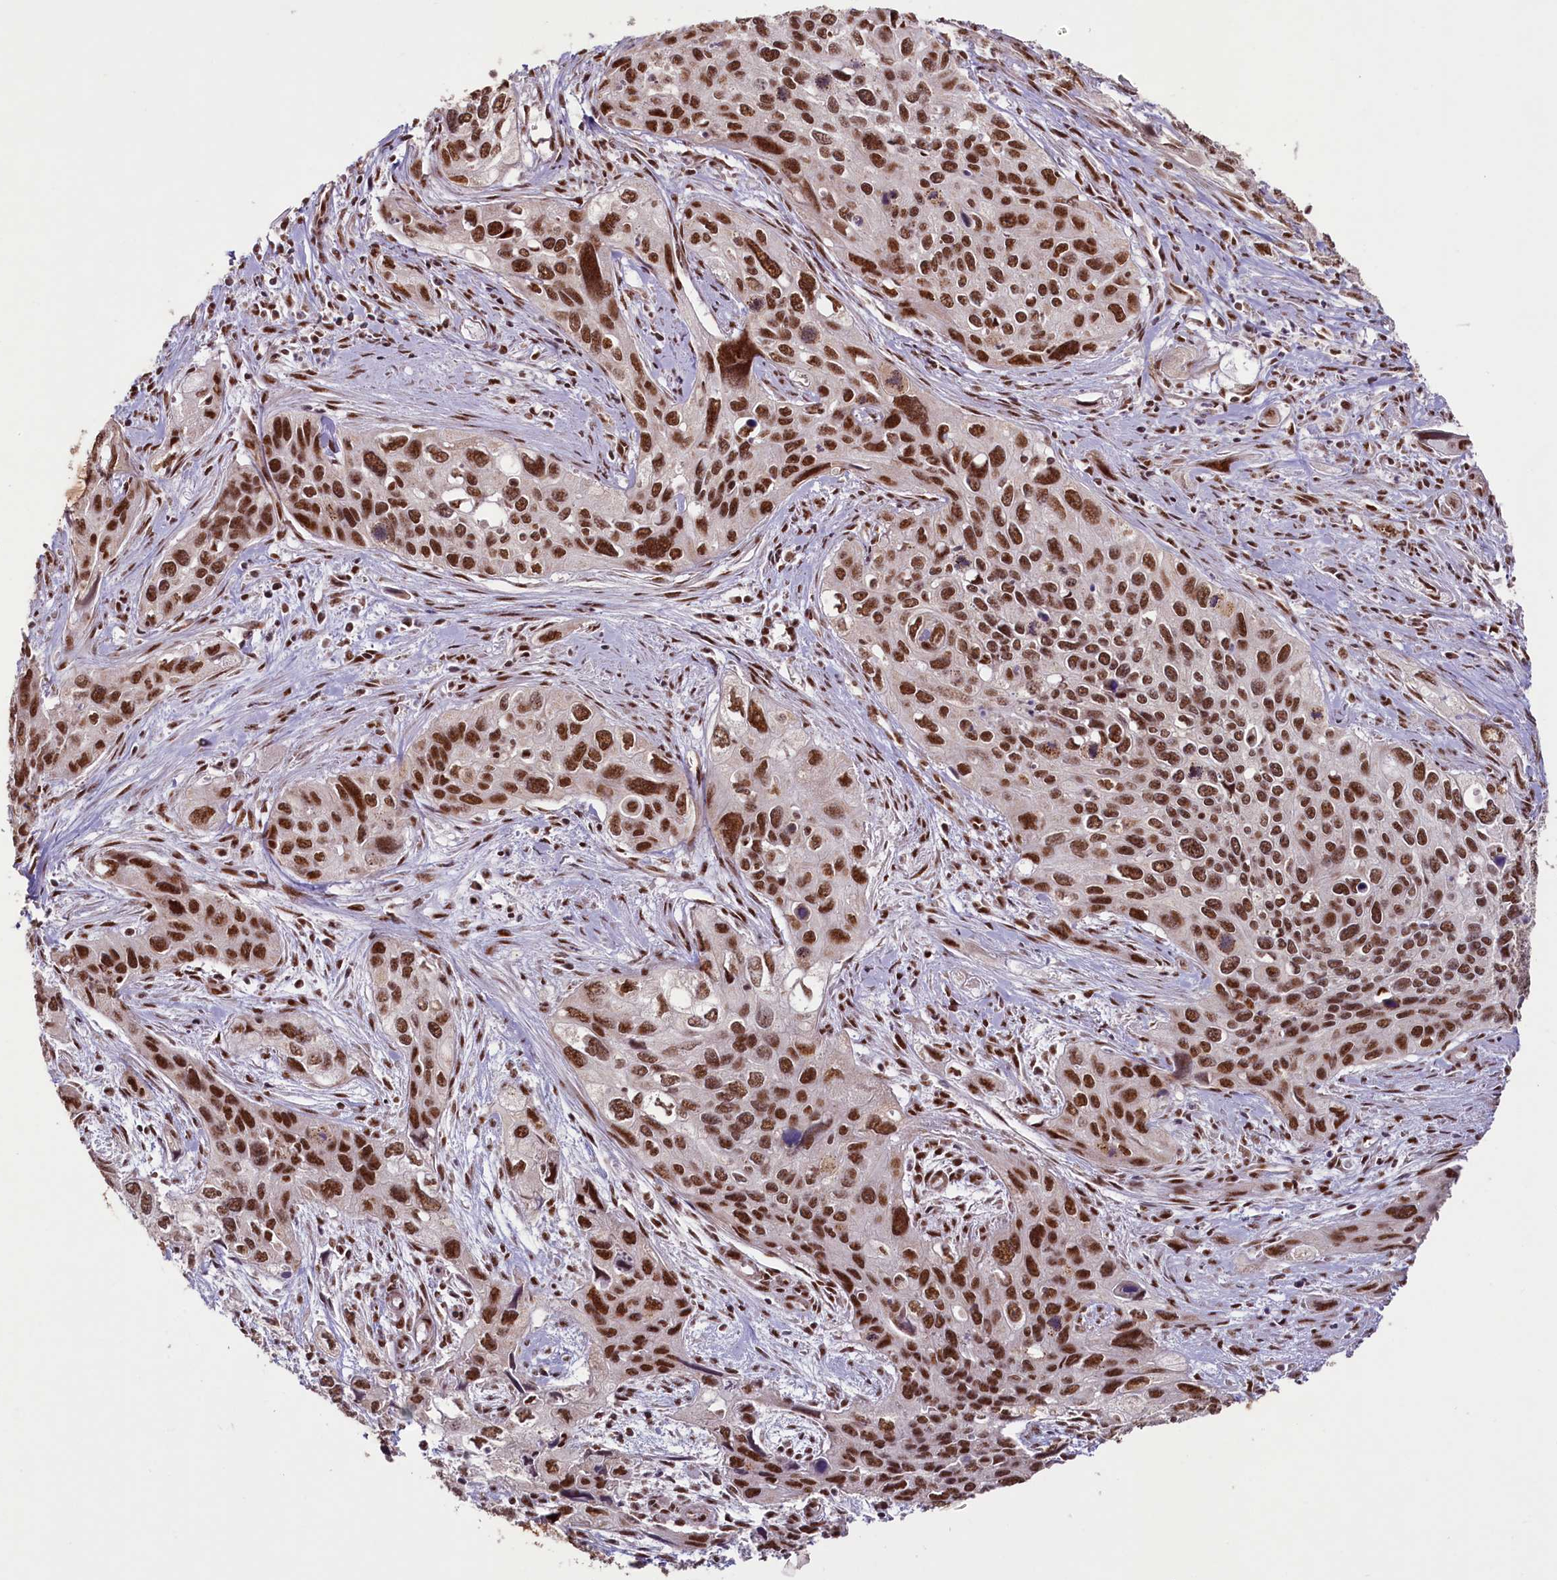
{"staining": {"intensity": "strong", "quantity": ">75%", "location": "nuclear"}, "tissue": "cervical cancer", "cell_type": "Tumor cells", "image_type": "cancer", "snomed": [{"axis": "morphology", "description": "Squamous cell carcinoma, NOS"}, {"axis": "topography", "description": "Cervix"}], "caption": "Immunohistochemistry staining of squamous cell carcinoma (cervical), which displays high levels of strong nuclear staining in approximately >75% of tumor cells indicating strong nuclear protein staining. The staining was performed using DAB (brown) for protein detection and nuclei were counterstained in hematoxylin (blue).", "gene": "PDE6D", "patient": {"sex": "female", "age": 55}}